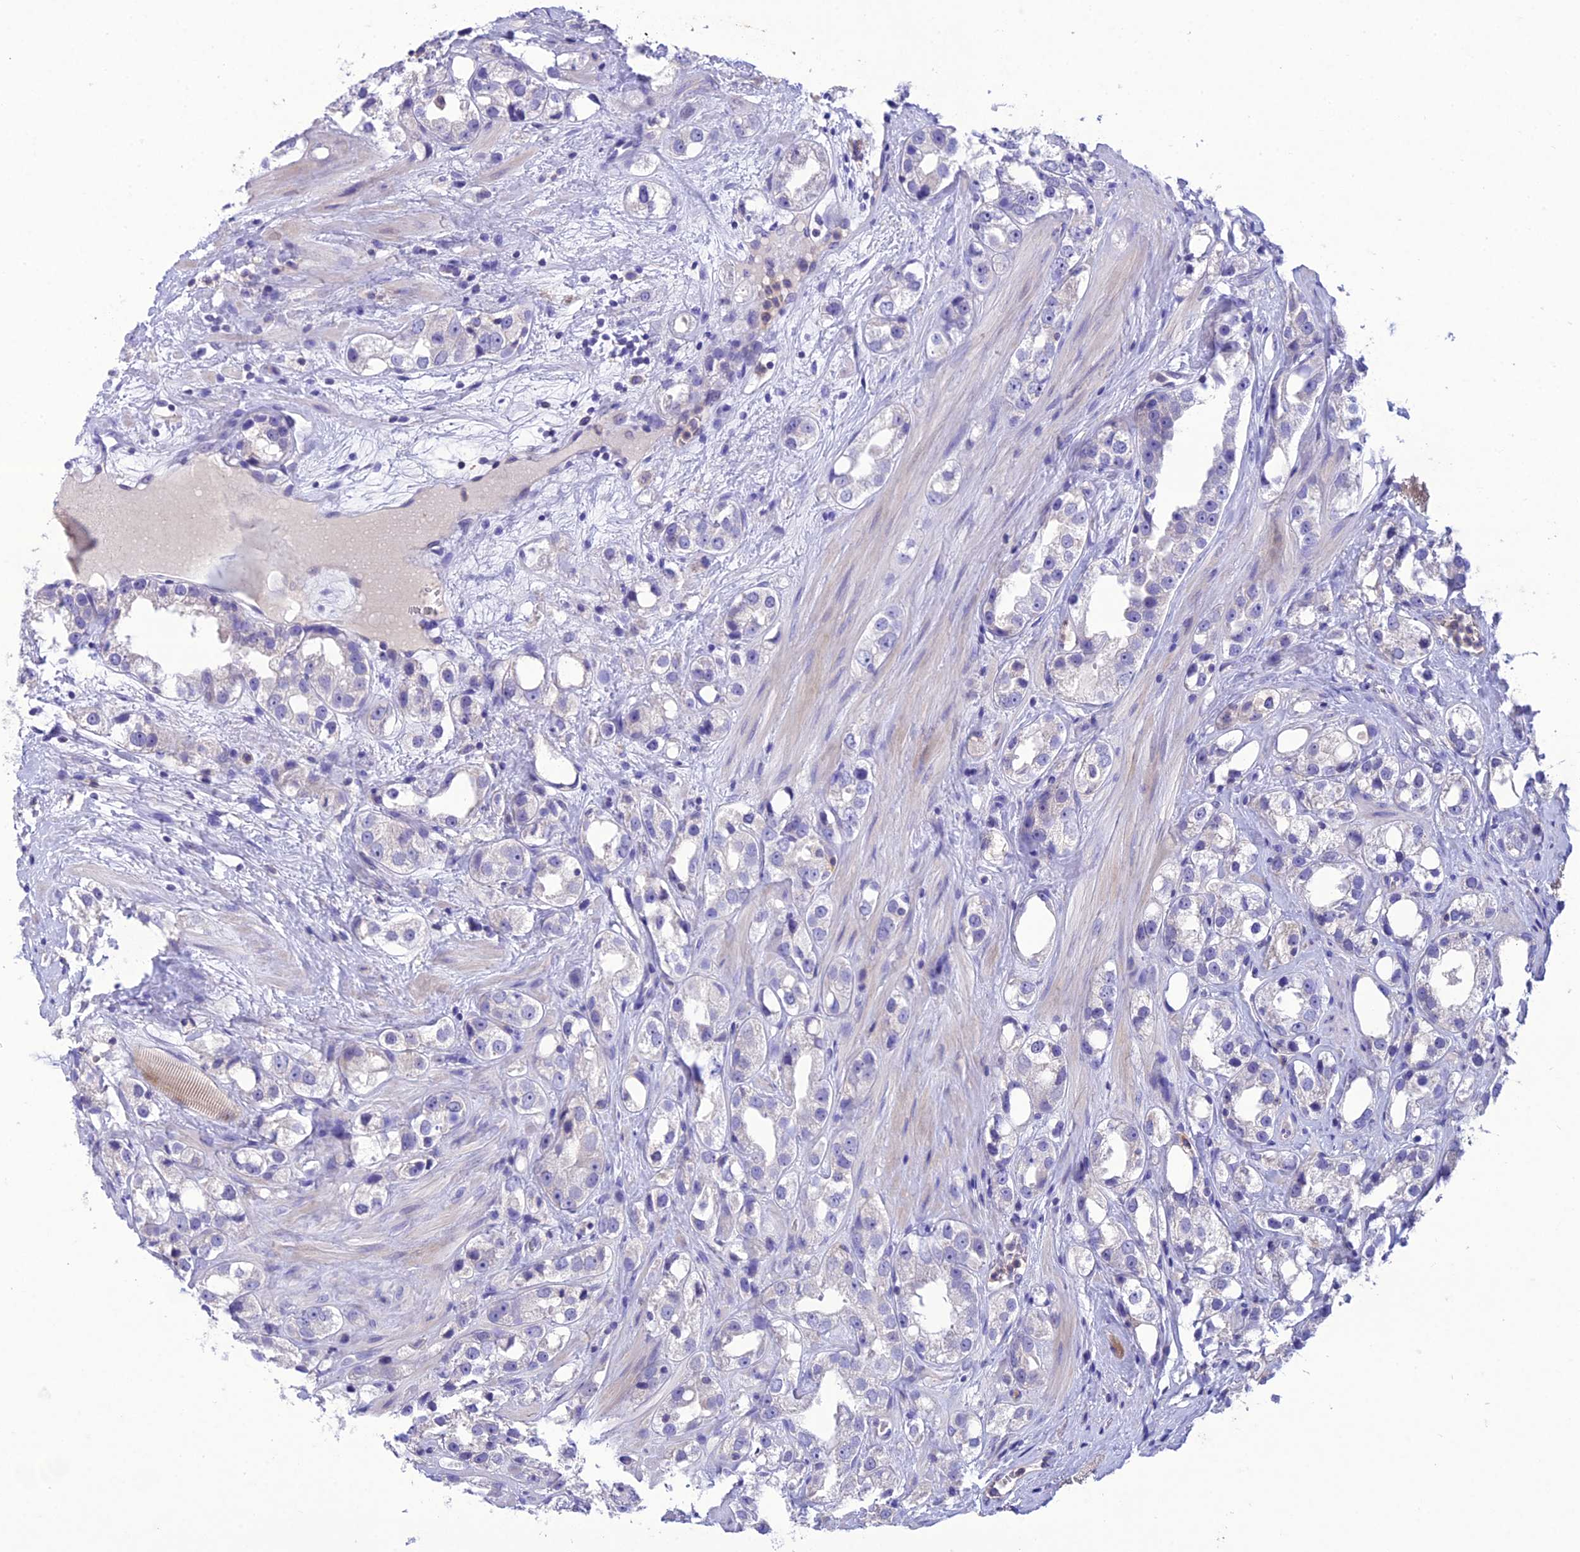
{"staining": {"intensity": "negative", "quantity": "none", "location": "none"}, "tissue": "prostate cancer", "cell_type": "Tumor cells", "image_type": "cancer", "snomed": [{"axis": "morphology", "description": "Adenocarcinoma, NOS"}, {"axis": "topography", "description": "Prostate"}], "caption": "IHC image of neoplastic tissue: human prostate cancer (adenocarcinoma) stained with DAB (3,3'-diaminobenzidine) demonstrates no significant protein expression in tumor cells.", "gene": "SNX24", "patient": {"sex": "male", "age": 79}}